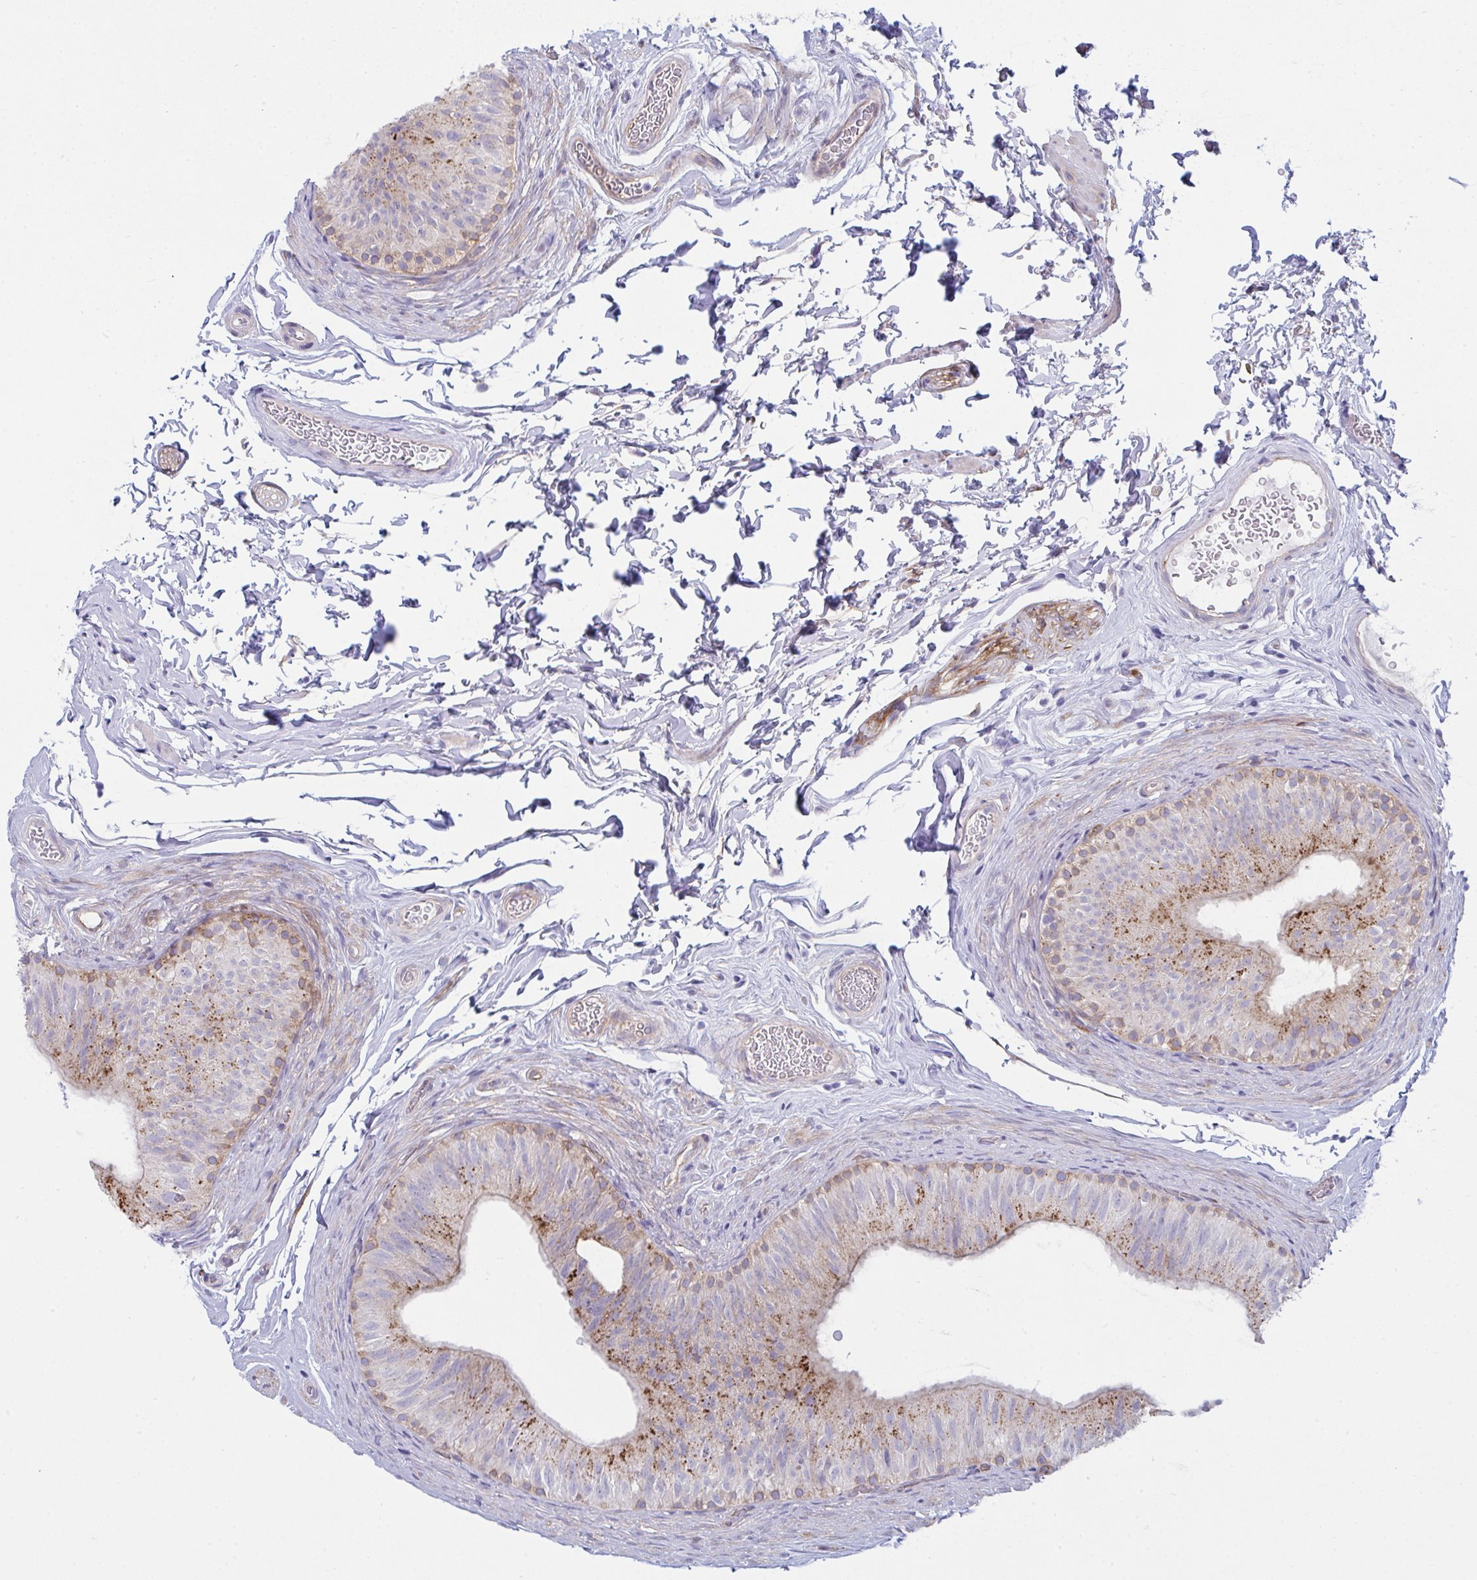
{"staining": {"intensity": "strong", "quantity": "25%-75%", "location": "cytoplasmic/membranous"}, "tissue": "epididymis", "cell_type": "Glandular cells", "image_type": "normal", "snomed": [{"axis": "morphology", "description": "Normal tissue, NOS"}, {"axis": "topography", "description": "Epididymis, spermatic cord, NOS"}, {"axis": "topography", "description": "Epididymis"}], "caption": "Strong cytoplasmic/membranous staining for a protein is seen in about 25%-75% of glandular cells of unremarkable epididymis using IHC.", "gene": "GAB1", "patient": {"sex": "male", "age": 31}}